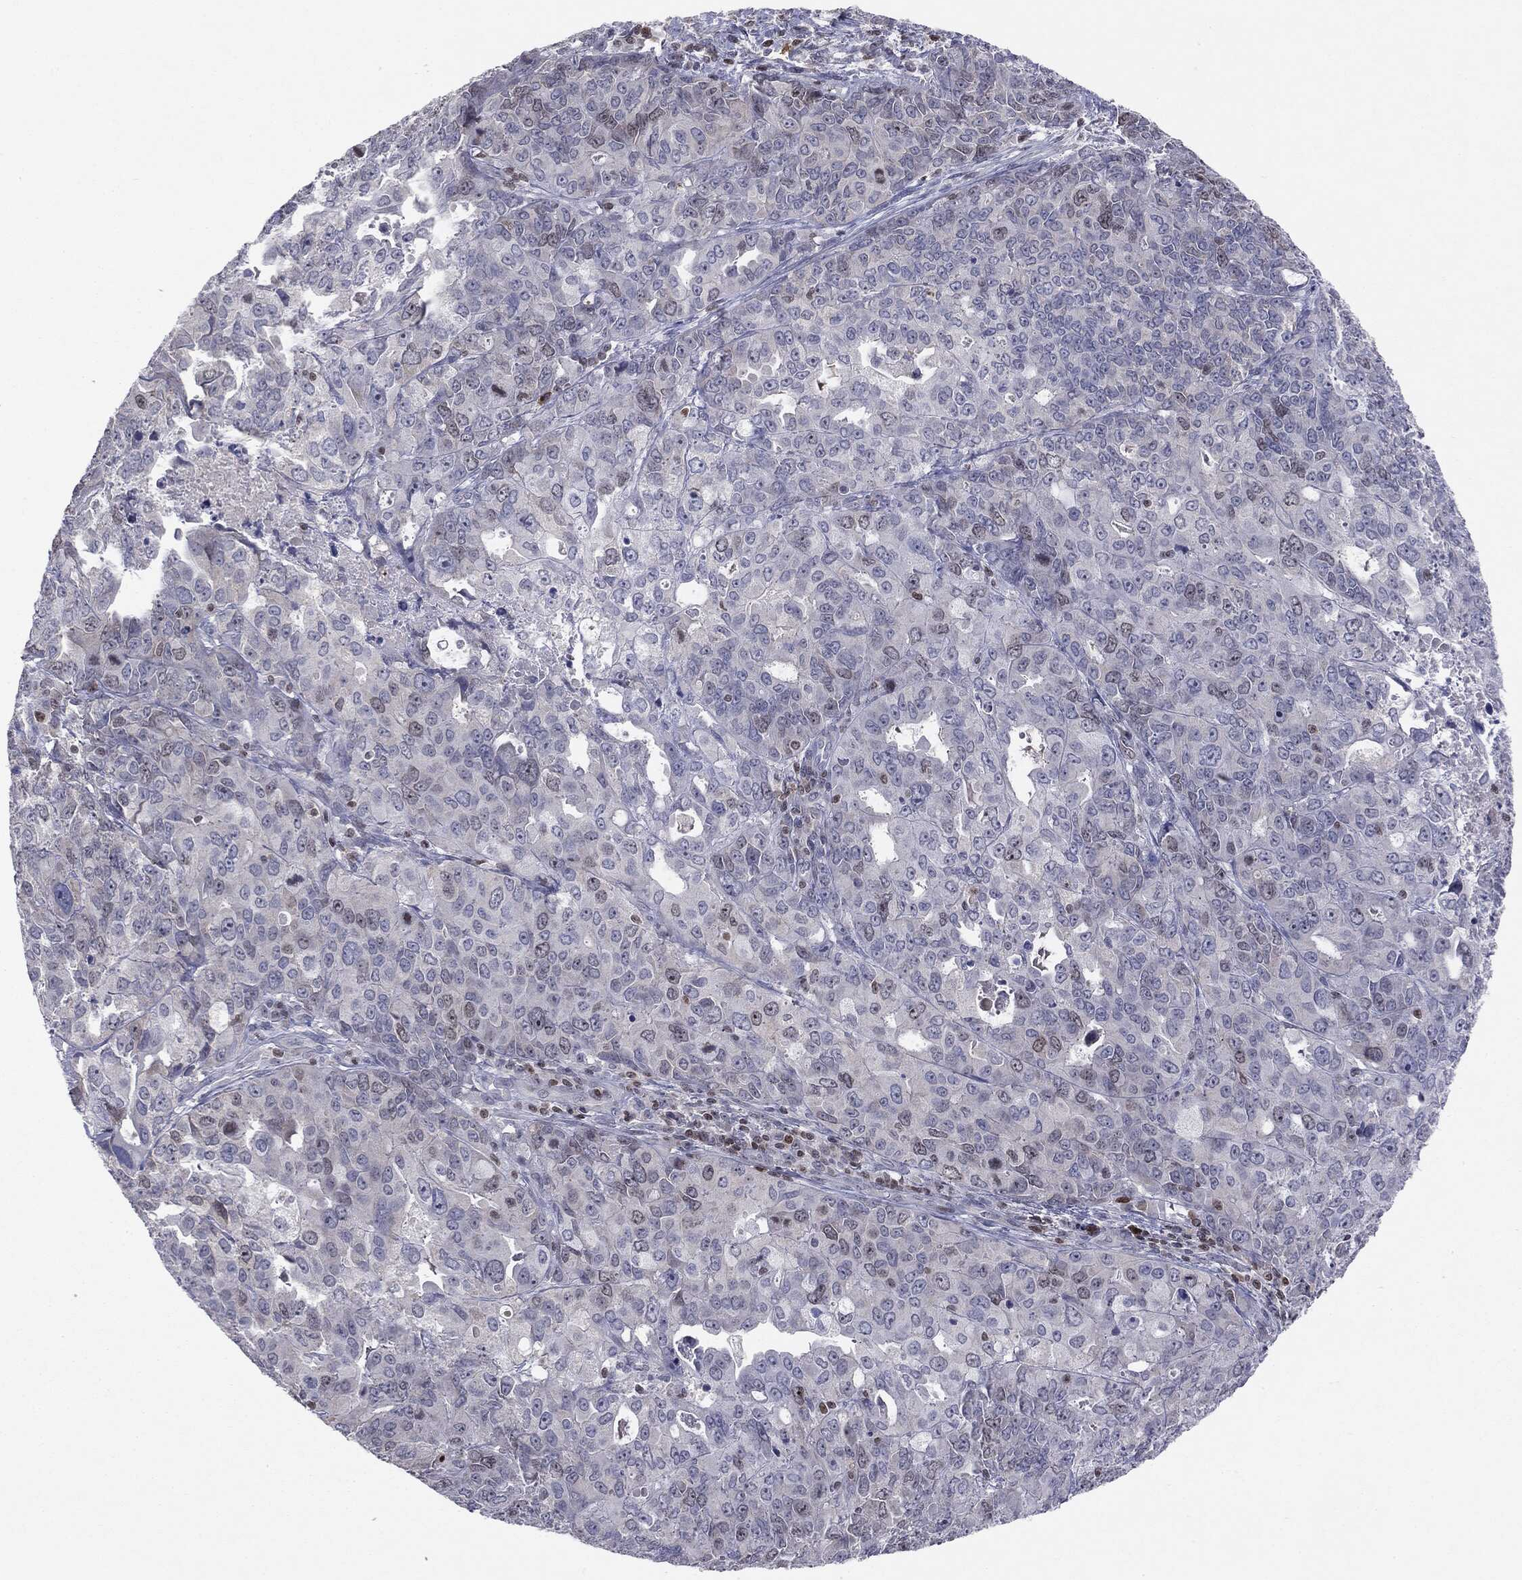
{"staining": {"intensity": "negative", "quantity": "none", "location": "none"}, "tissue": "endometrial cancer", "cell_type": "Tumor cells", "image_type": "cancer", "snomed": [{"axis": "morphology", "description": "Adenocarcinoma, NOS"}, {"axis": "topography", "description": "Uterus"}], "caption": "Immunohistochemistry (IHC) photomicrograph of human adenocarcinoma (endometrial) stained for a protein (brown), which shows no positivity in tumor cells.", "gene": "KIF2C", "patient": {"sex": "female", "age": 79}}